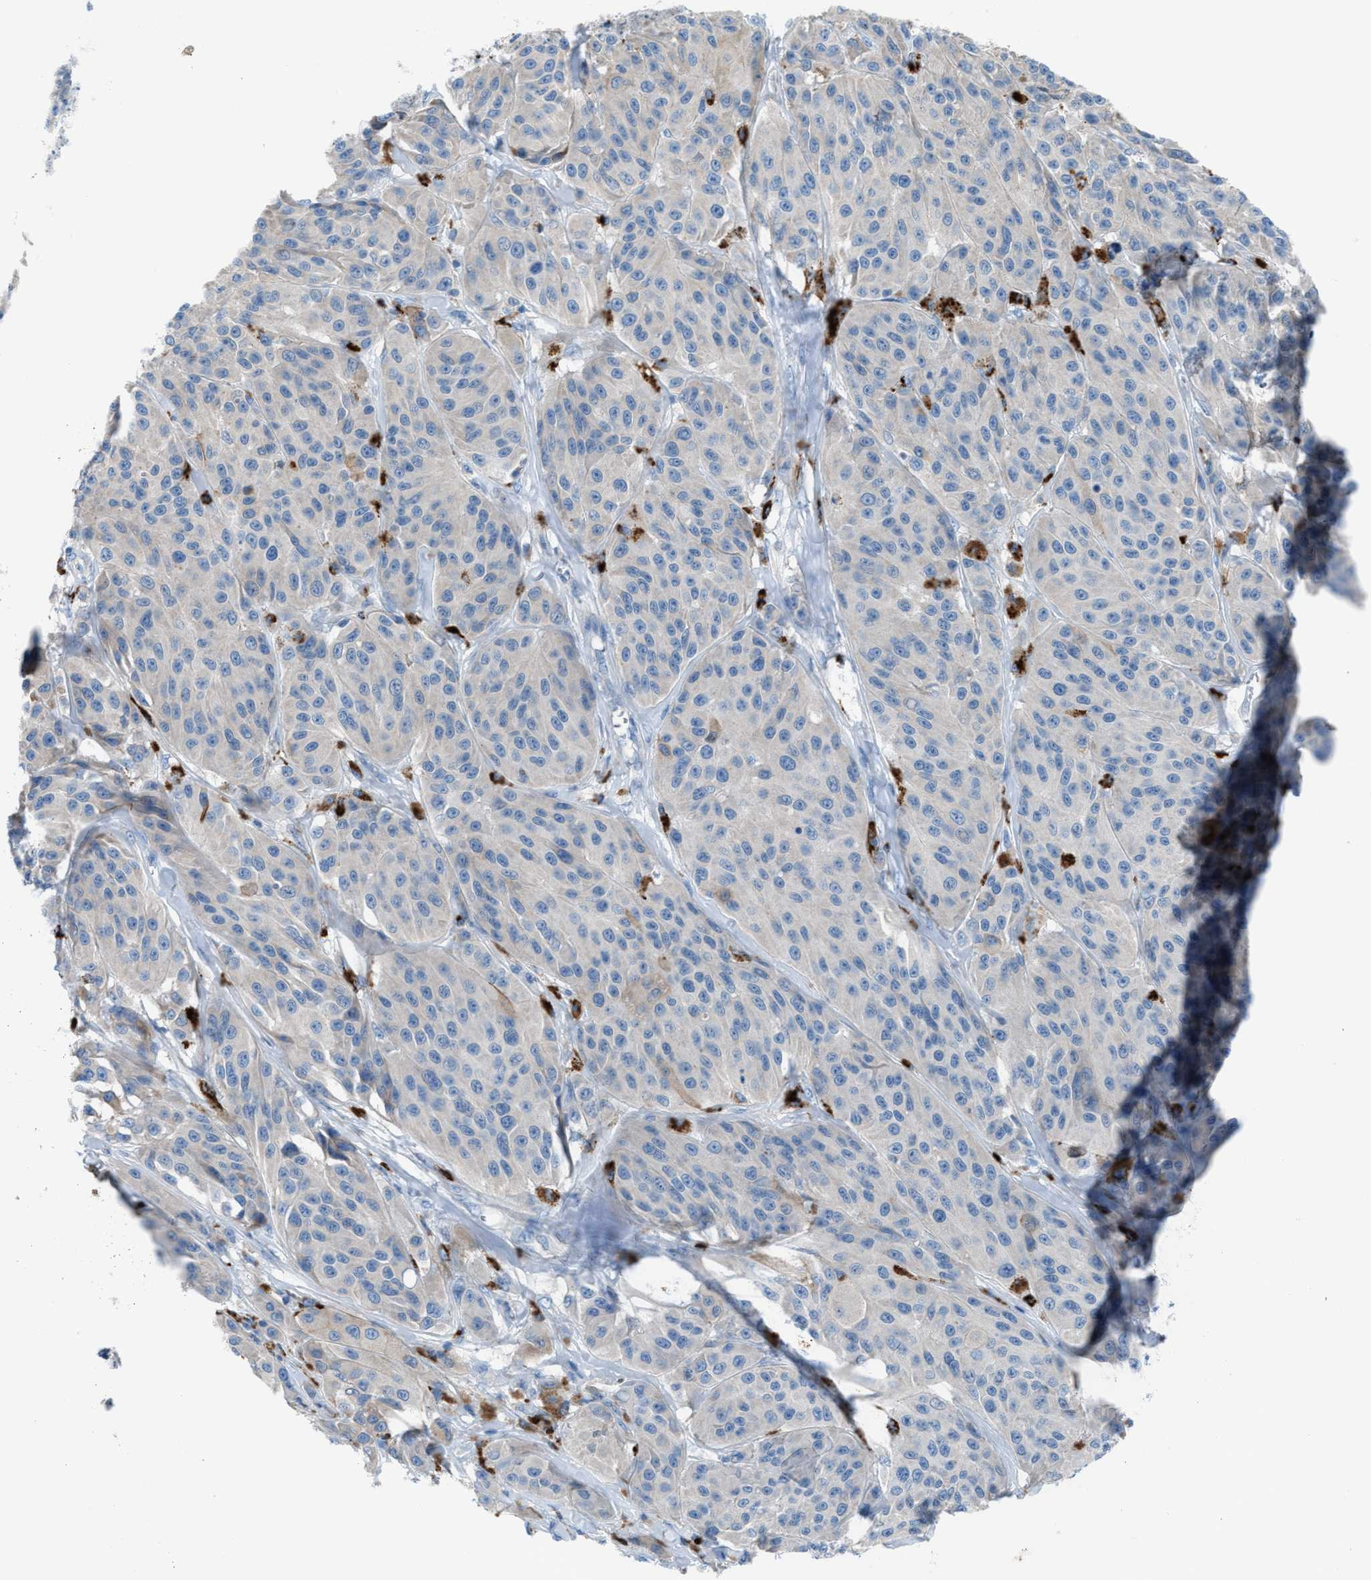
{"staining": {"intensity": "negative", "quantity": "none", "location": "none"}, "tissue": "melanoma", "cell_type": "Tumor cells", "image_type": "cancer", "snomed": [{"axis": "morphology", "description": "Malignant melanoma, NOS"}, {"axis": "topography", "description": "Skin"}], "caption": "DAB immunohistochemical staining of malignant melanoma demonstrates no significant positivity in tumor cells.", "gene": "CD1B", "patient": {"sex": "male", "age": 84}}